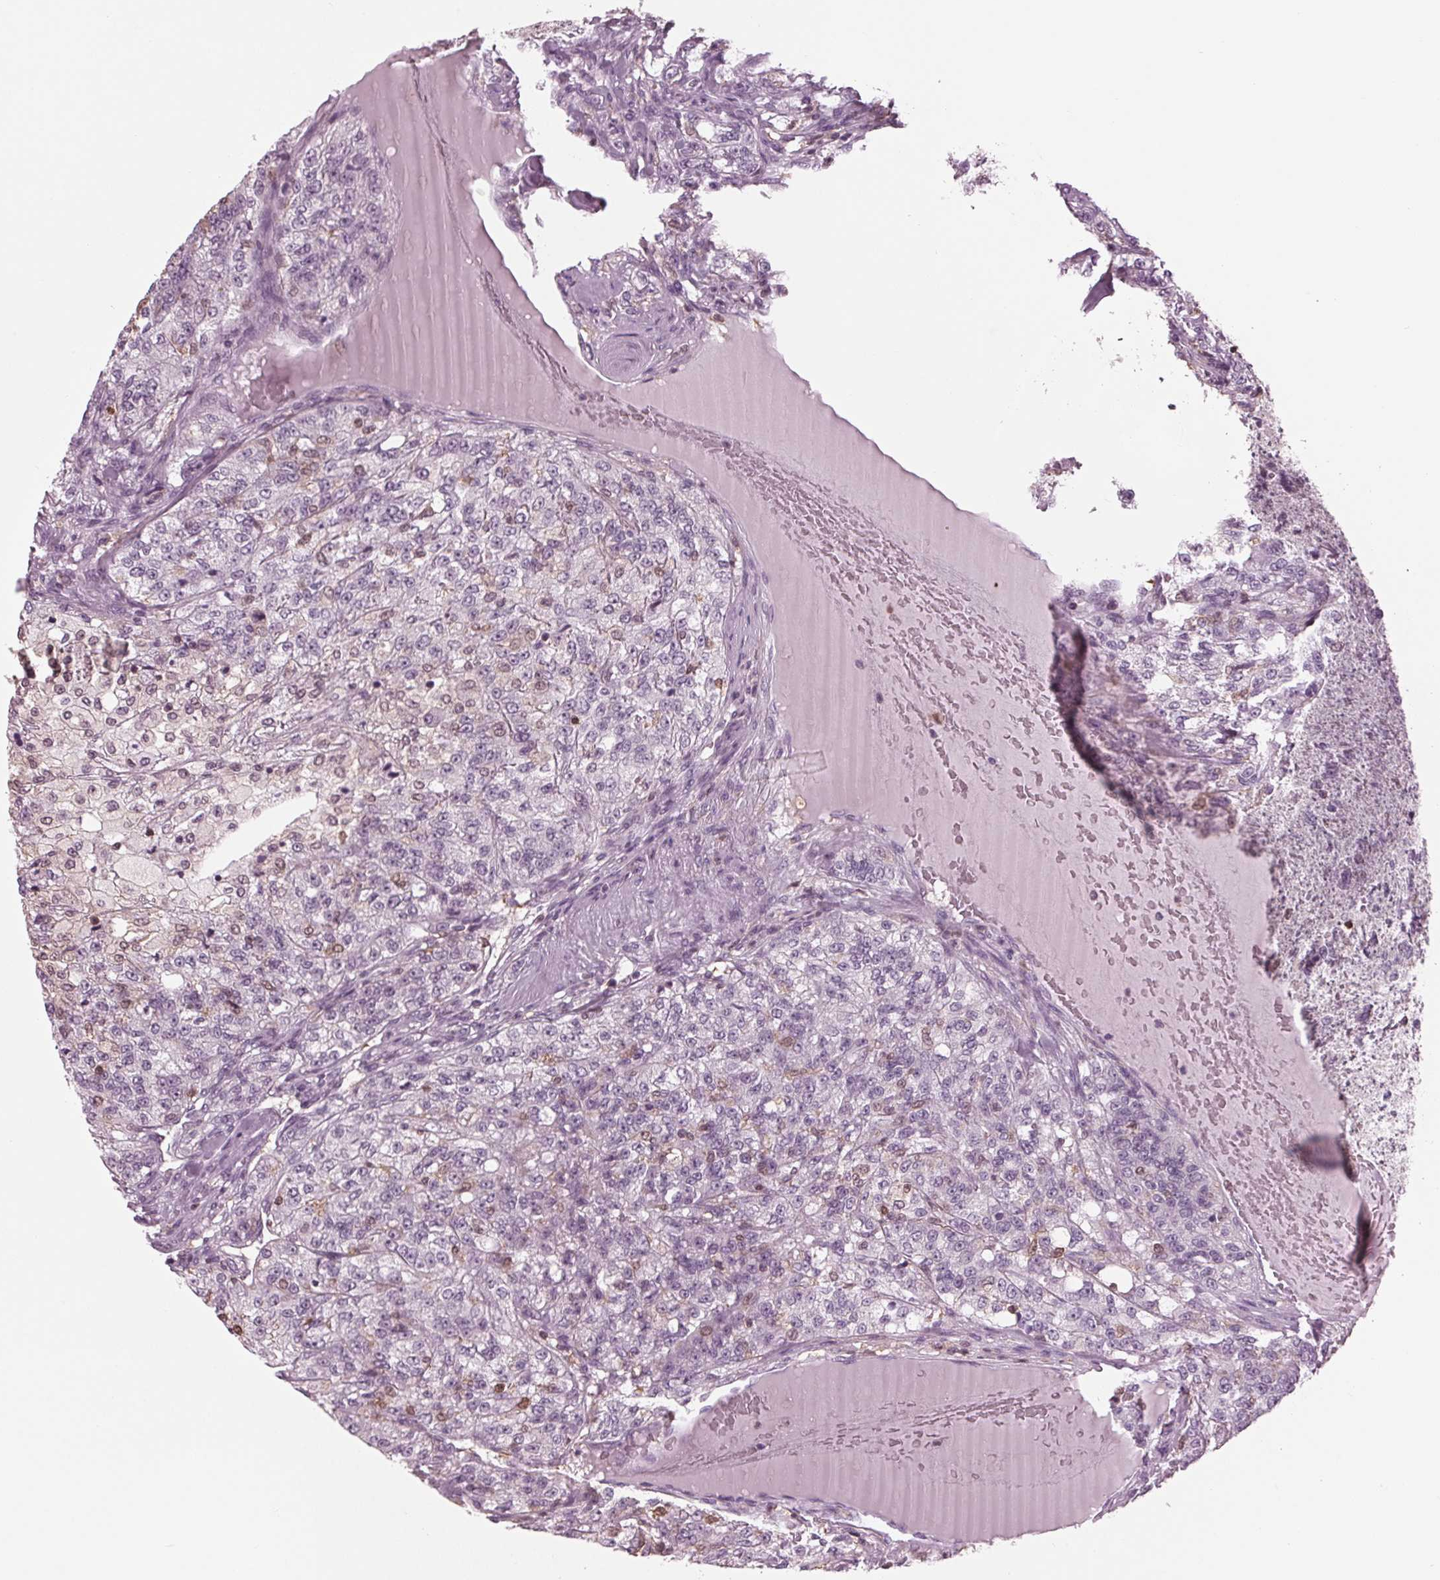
{"staining": {"intensity": "negative", "quantity": "none", "location": "none"}, "tissue": "renal cancer", "cell_type": "Tumor cells", "image_type": "cancer", "snomed": [{"axis": "morphology", "description": "Adenocarcinoma, NOS"}, {"axis": "topography", "description": "Kidney"}], "caption": "High magnification brightfield microscopy of renal adenocarcinoma stained with DAB (brown) and counterstained with hematoxylin (blue): tumor cells show no significant expression.", "gene": "BTLA", "patient": {"sex": "female", "age": 63}}